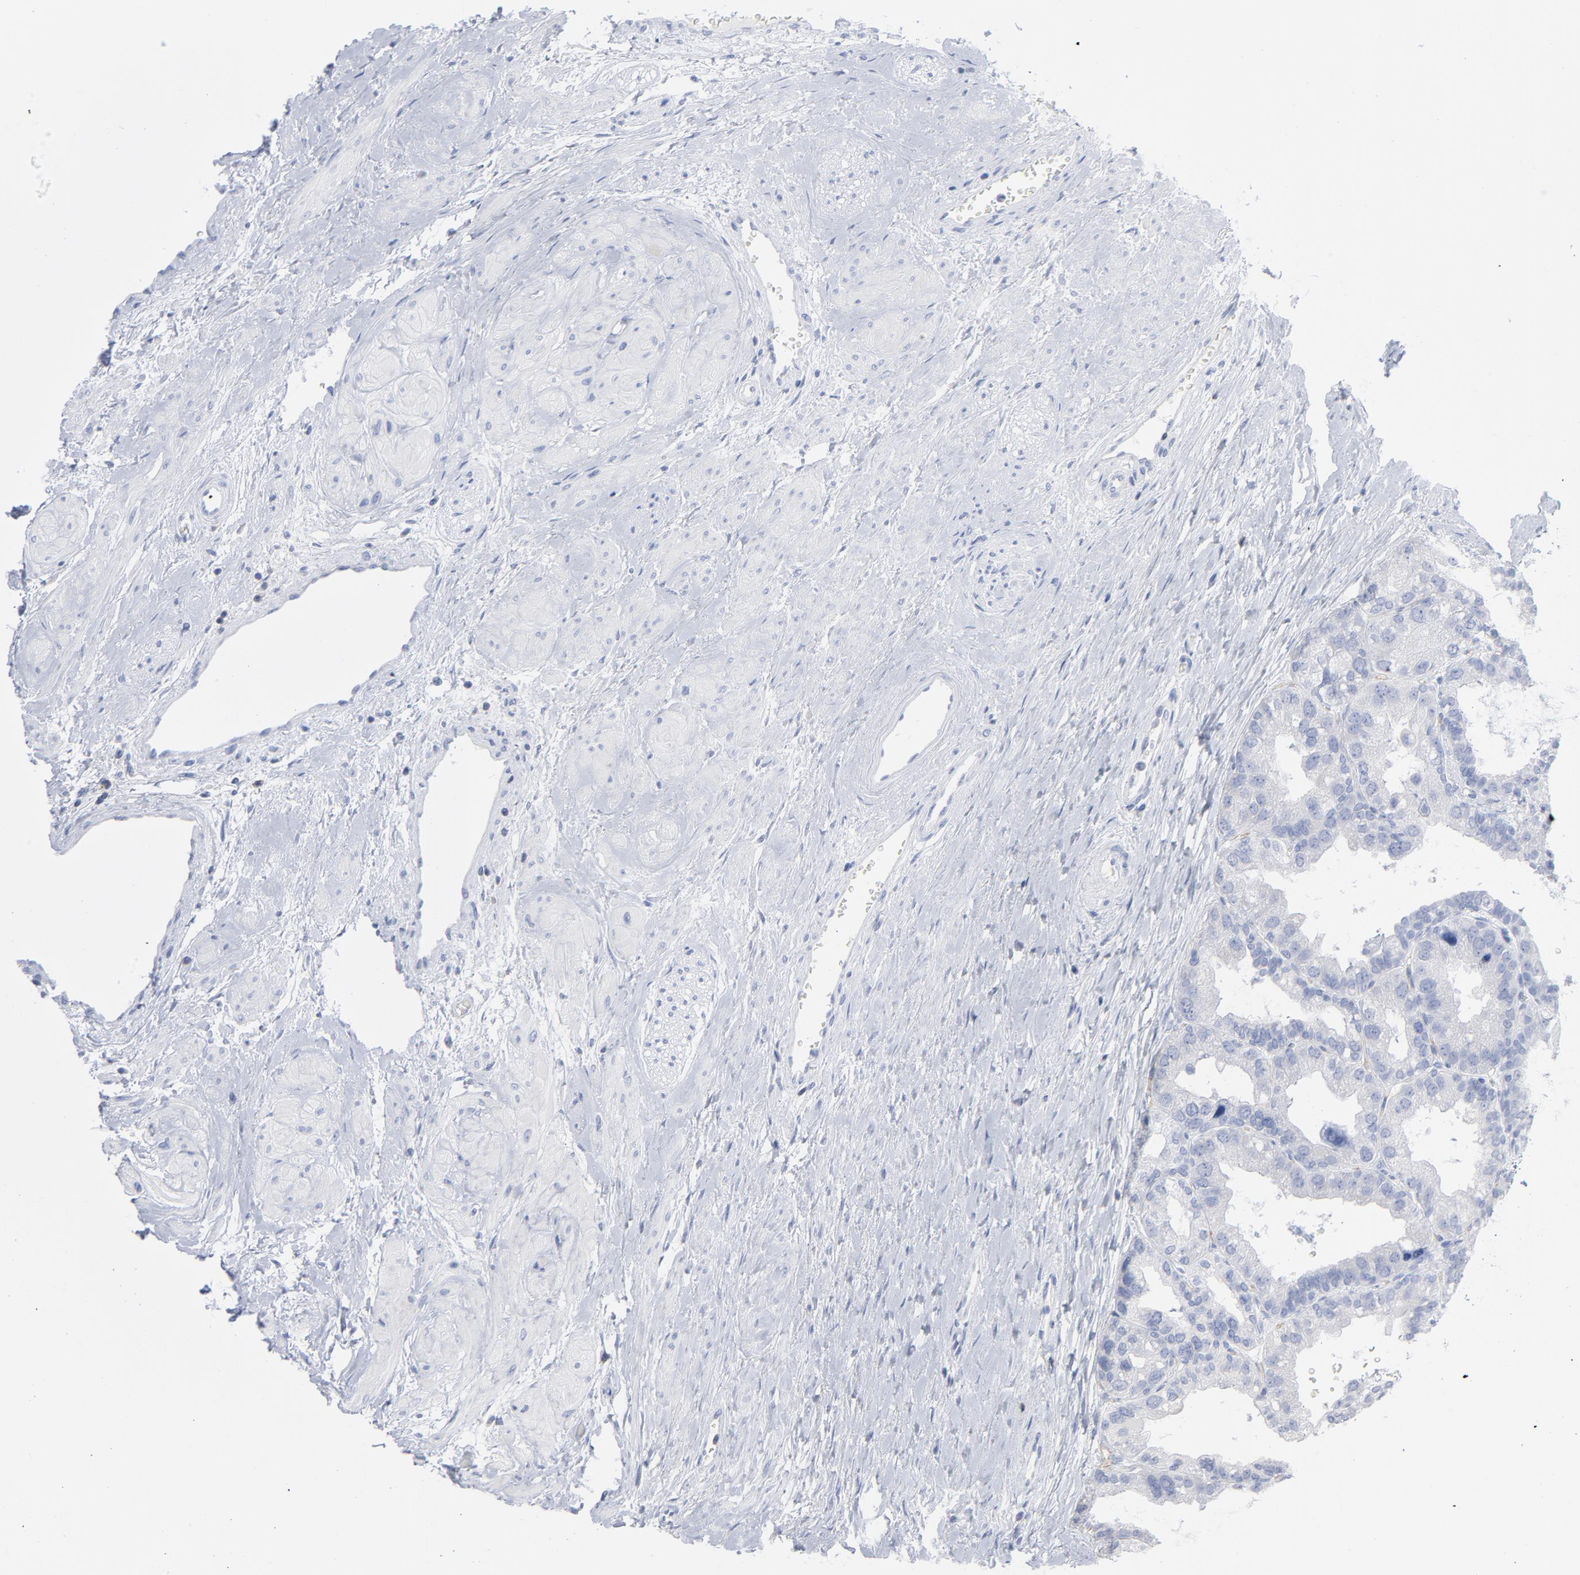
{"staining": {"intensity": "negative", "quantity": "none", "location": "none"}, "tissue": "prostate", "cell_type": "Glandular cells", "image_type": "normal", "snomed": [{"axis": "morphology", "description": "Normal tissue, NOS"}, {"axis": "topography", "description": "Prostate"}], "caption": "DAB (3,3'-diaminobenzidine) immunohistochemical staining of normal human prostate reveals no significant expression in glandular cells.", "gene": "P2RY8", "patient": {"sex": "male", "age": 60}}